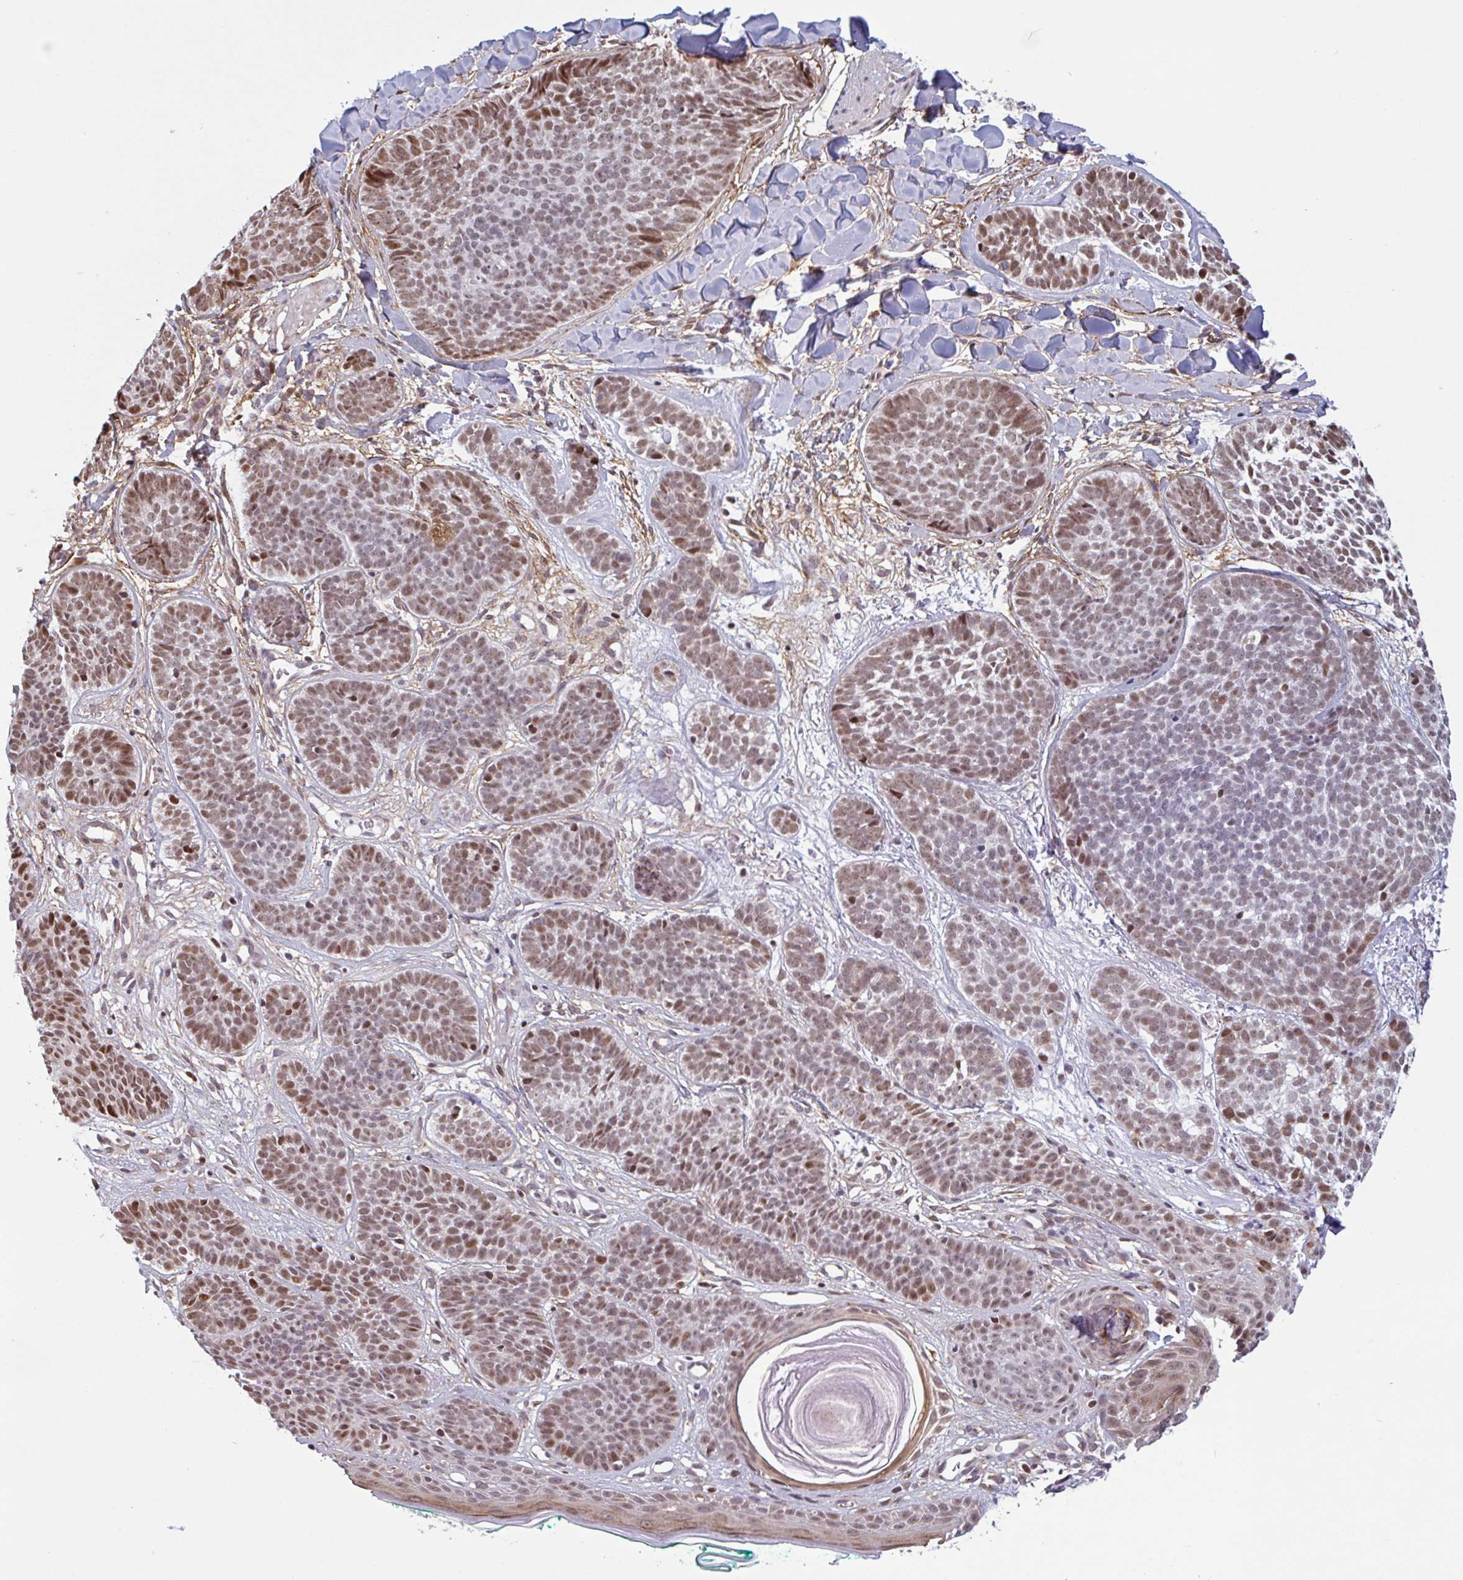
{"staining": {"intensity": "moderate", "quantity": ">75%", "location": "nuclear"}, "tissue": "skin cancer", "cell_type": "Tumor cells", "image_type": "cancer", "snomed": [{"axis": "morphology", "description": "Basal cell carcinoma"}, {"axis": "topography", "description": "Skin"}, {"axis": "topography", "description": "Skin of neck"}, {"axis": "topography", "description": "Skin of shoulder"}, {"axis": "topography", "description": "Skin of back"}], "caption": "An immunohistochemistry photomicrograph of tumor tissue is shown. Protein staining in brown highlights moderate nuclear positivity in skin cancer (basal cell carcinoma) within tumor cells.", "gene": "TMEM119", "patient": {"sex": "male", "age": 80}}